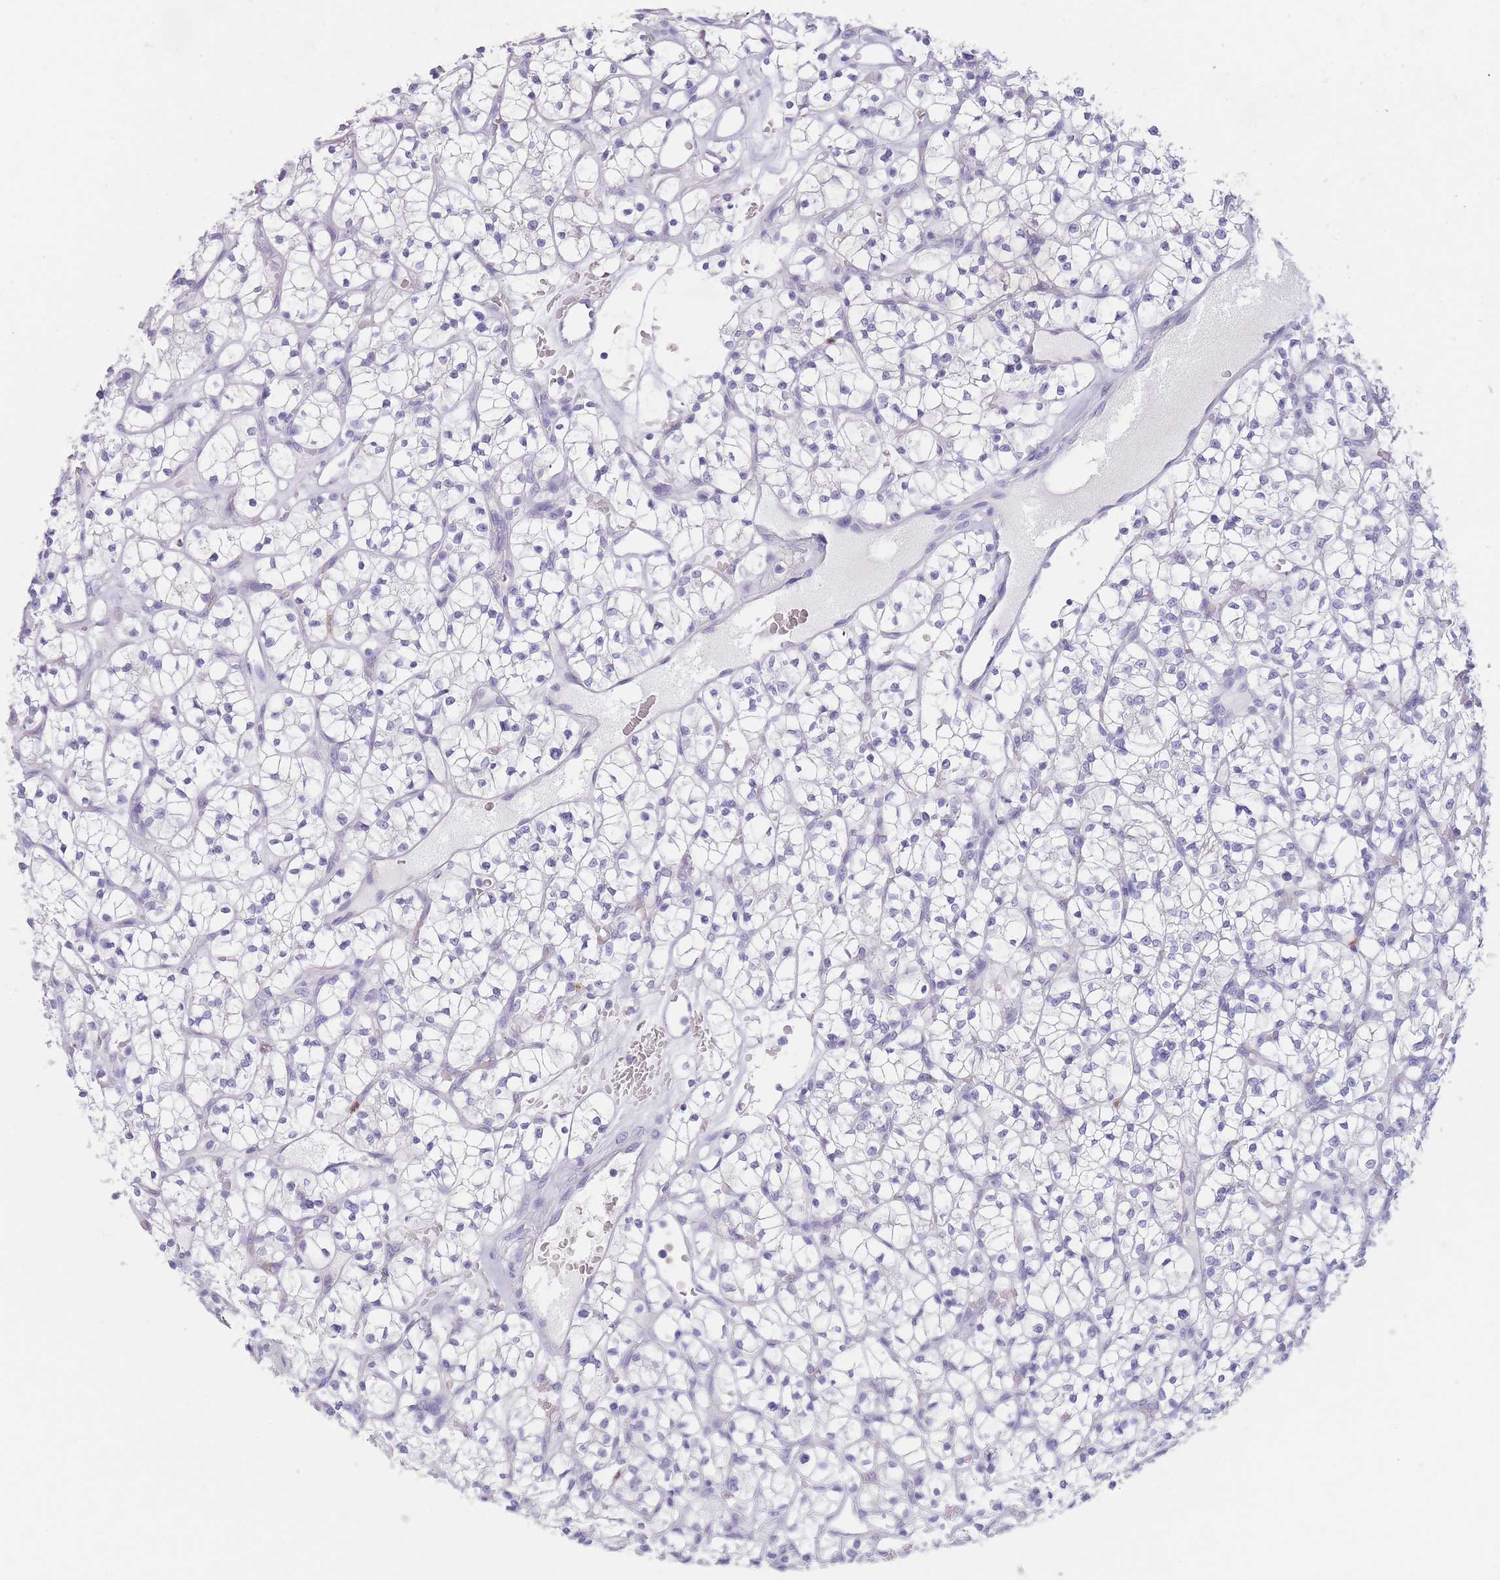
{"staining": {"intensity": "negative", "quantity": "none", "location": "none"}, "tissue": "renal cancer", "cell_type": "Tumor cells", "image_type": "cancer", "snomed": [{"axis": "morphology", "description": "Adenocarcinoma, NOS"}, {"axis": "topography", "description": "Kidney"}], "caption": "Immunohistochemistry (IHC) image of human renal cancer stained for a protein (brown), which reveals no expression in tumor cells. (DAB (3,3'-diaminobenzidine) immunohistochemistry visualized using brightfield microscopy, high magnification).", "gene": "ZNF627", "patient": {"sex": "female", "age": 64}}